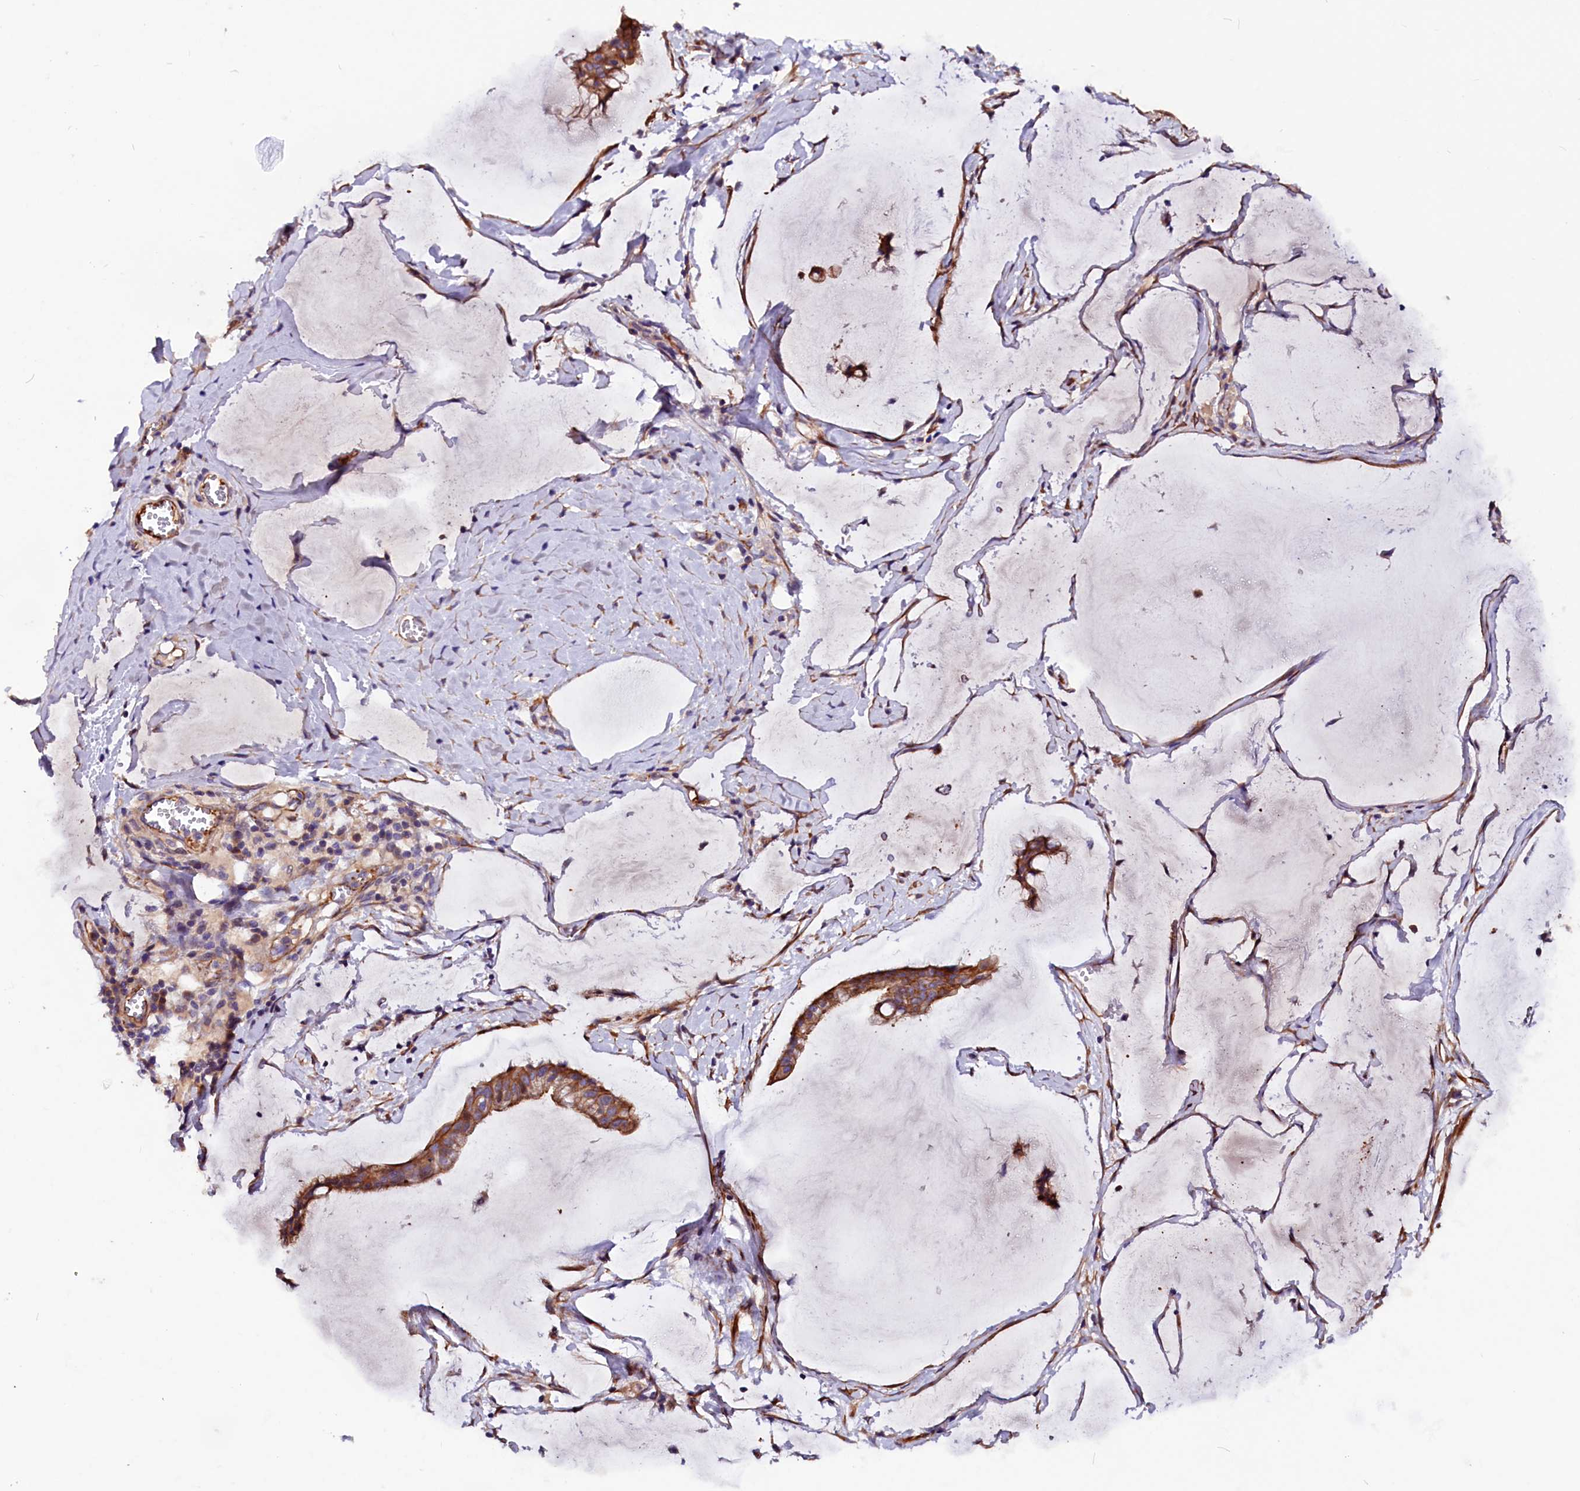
{"staining": {"intensity": "moderate", "quantity": ">75%", "location": "cytoplasmic/membranous"}, "tissue": "ovarian cancer", "cell_type": "Tumor cells", "image_type": "cancer", "snomed": [{"axis": "morphology", "description": "Cystadenocarcinoma, mucinous, NOS"}, {"axis": "topography", "description": "Ovary"}], "caption": "Brown immunohistochemical staining in human ovarian cancer (mucinous cystadenocarcinoma) displays moderate cytoplasmic/membranous expression in approximately >75% of tumor cells.", "gene": "ZNF749", "patient": {"sex": "female", "age": 73}}